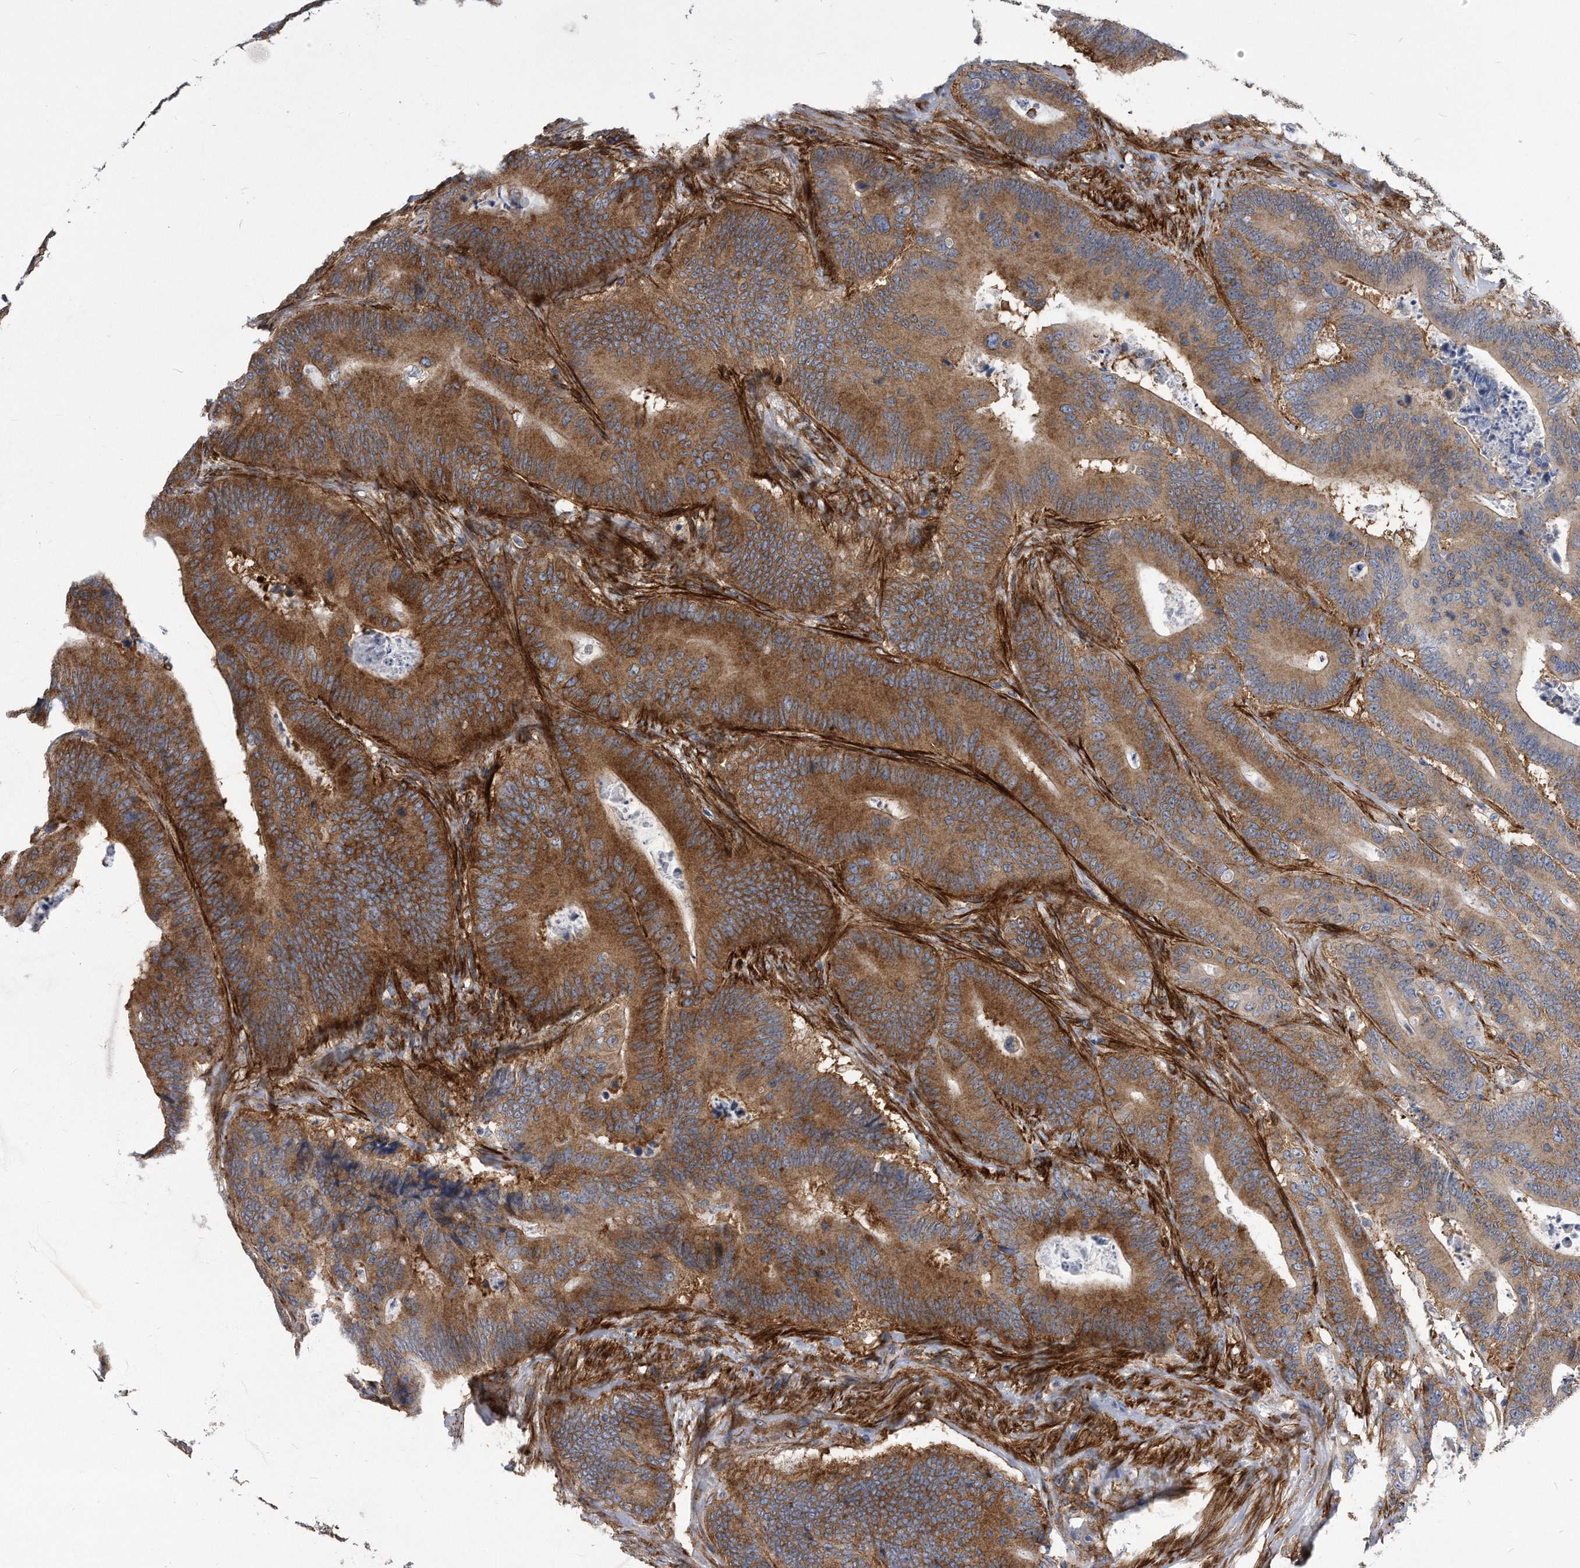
{"staining": {"intensity": "moderate", "quantity": ">75%", "location": "cytoplasmic/membranous"}, "tissue": "colorectal cancer", "cell_type": "Tumor cells", "image_type": "cancer", "snomed": [{"axis": "morphology", "description": "Adenocarcinoma, NOS"}, {"axis": "topography", "description": "Colon"}], "caption": "Colorectal cancer (adenocarcinoma) stained for a protein displays moderate cytoplasmic/membranous positivity in tumor cells.", "gene": "EIF2B4", "patient": {"sex": "male", "age": 83}}